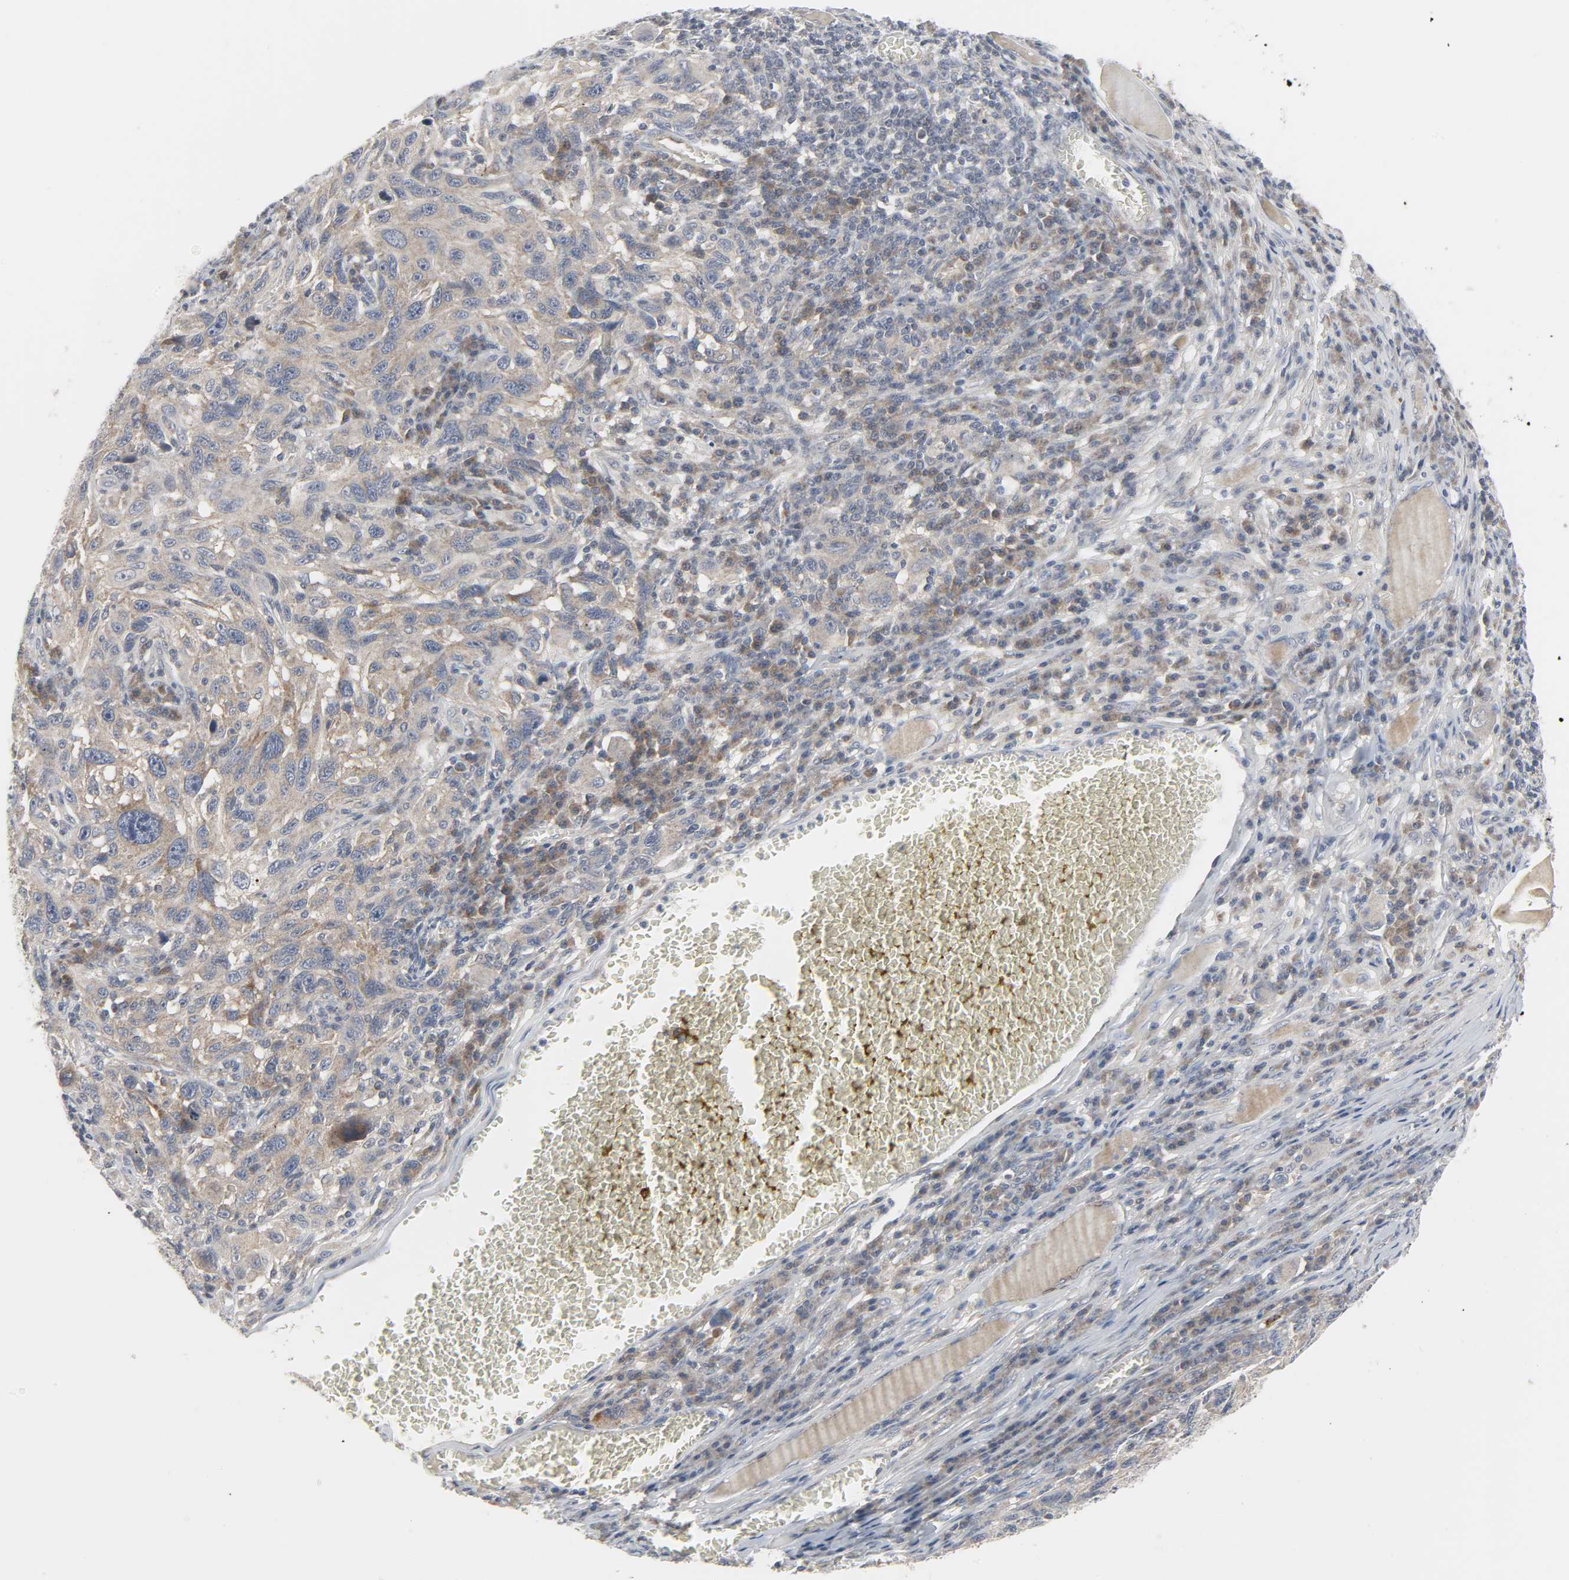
{"staining": {"intensity": "moderate", "quantity": ">75%", "location": "cytoplasmic/membranous"}, "tissue": "melanoma", "cell_type": "Tumor cells", "image_type": "cancer", "snomed": [{"axis": "morphology", "description": "Malignant melanoma, NOS"}, {"axis": "topography", "description": "Skin"}], "caption": "Immunohistochemical staining of human melanoma displays medium levels of moderate cytoplasmic/membranous expression in about >75% of tumor cells.", "gene": "CLIP1", "patient": {"sex": "male", "age": 53}}